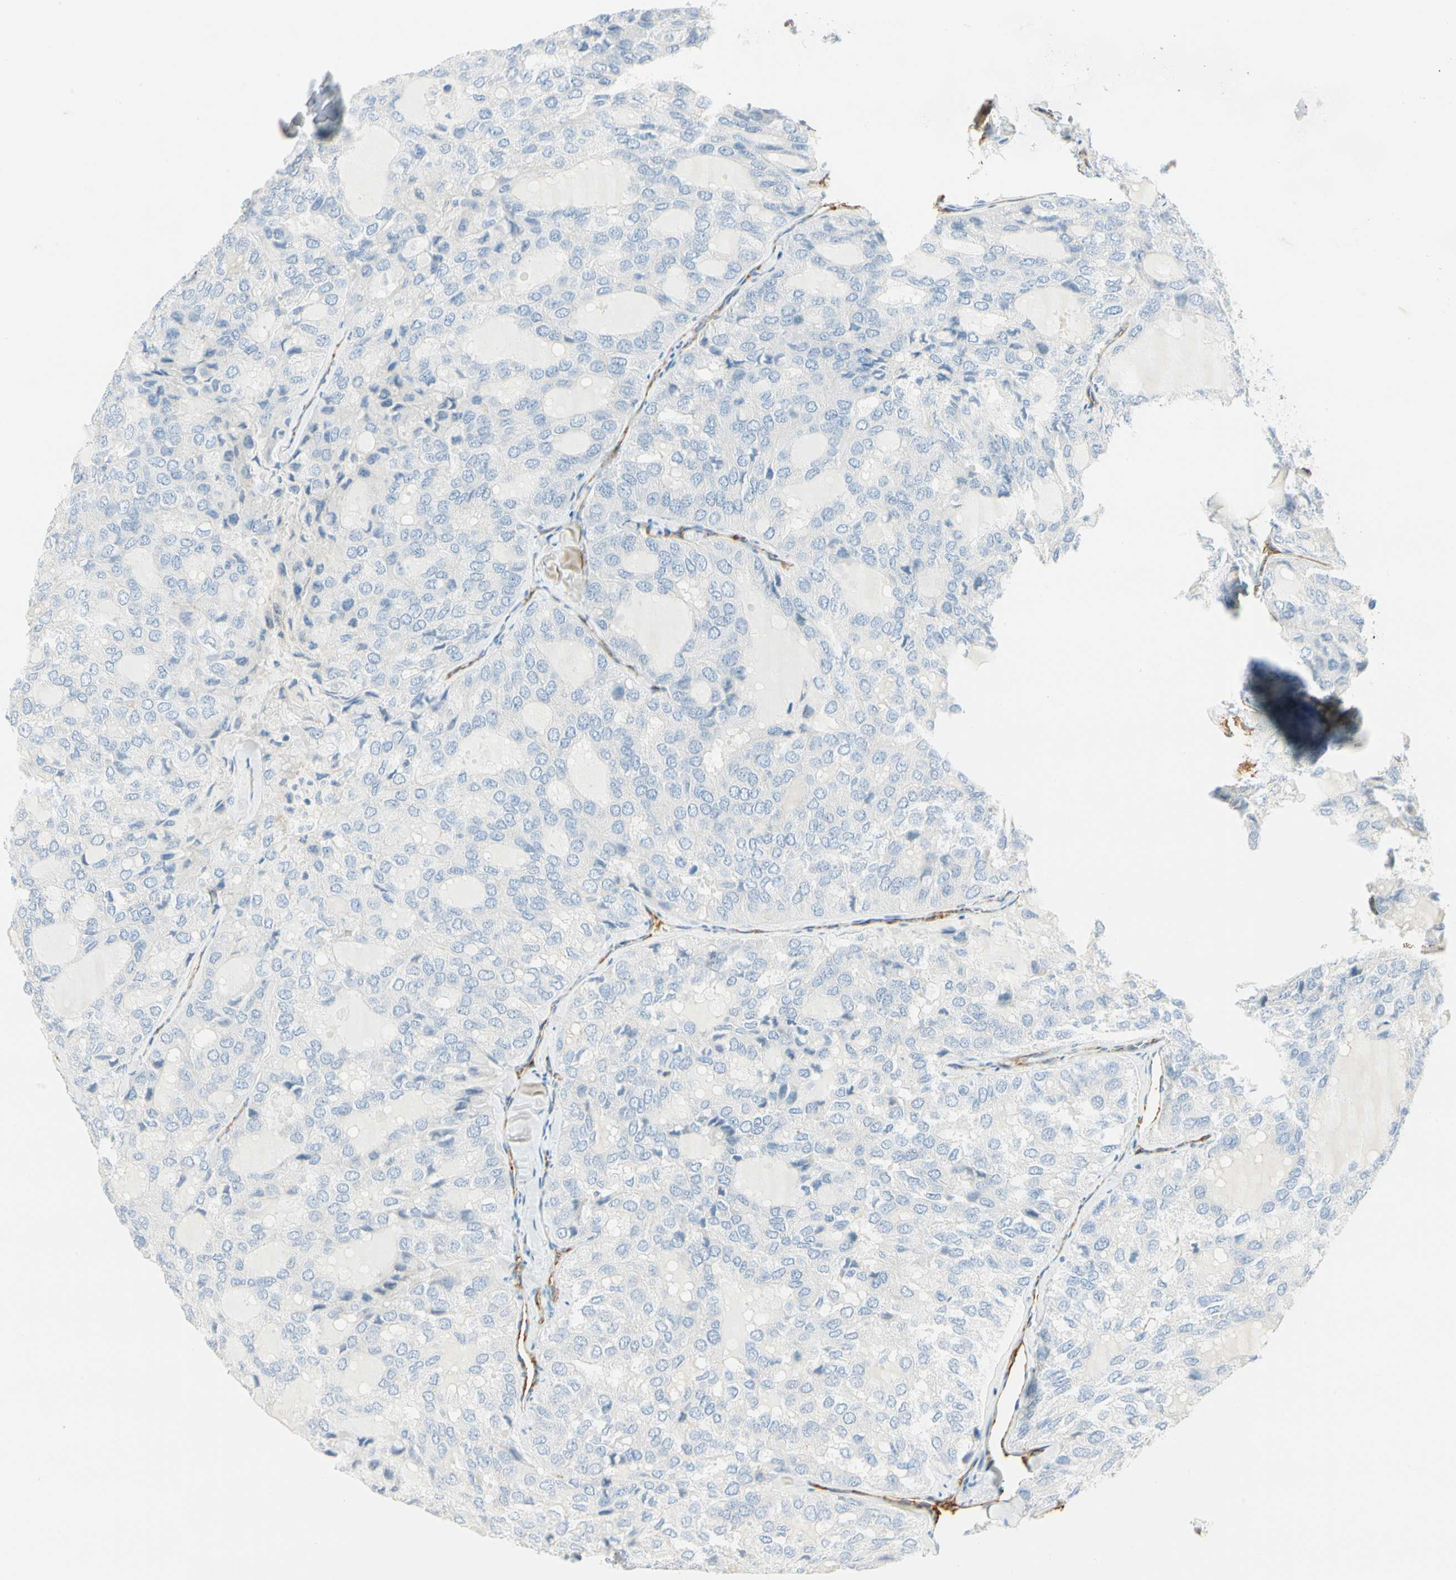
{"staining": {"intensity": "negative", "quantity": "none", "location": "none"}, "tissue": "thyroid cancer", "cell_type": "Tumor cells", "image_type": "cancer", "snomed": [{"axis": "morphology", "description": "Follicular adenoma carcinoma, NOS"}, {"axis": "topography", "description": "Thyroid gland"}], "caption": "Immunohistochemical staining of thyroid follicular adenoma carcinoma demonstrates no significant positivity in tumor cells. (Brightfield microscopy of DAB immunohistochemistry (IHC) at high magnification).", "gene": "VPS9D1", "patient": {"sex": "male", "age": 75}}